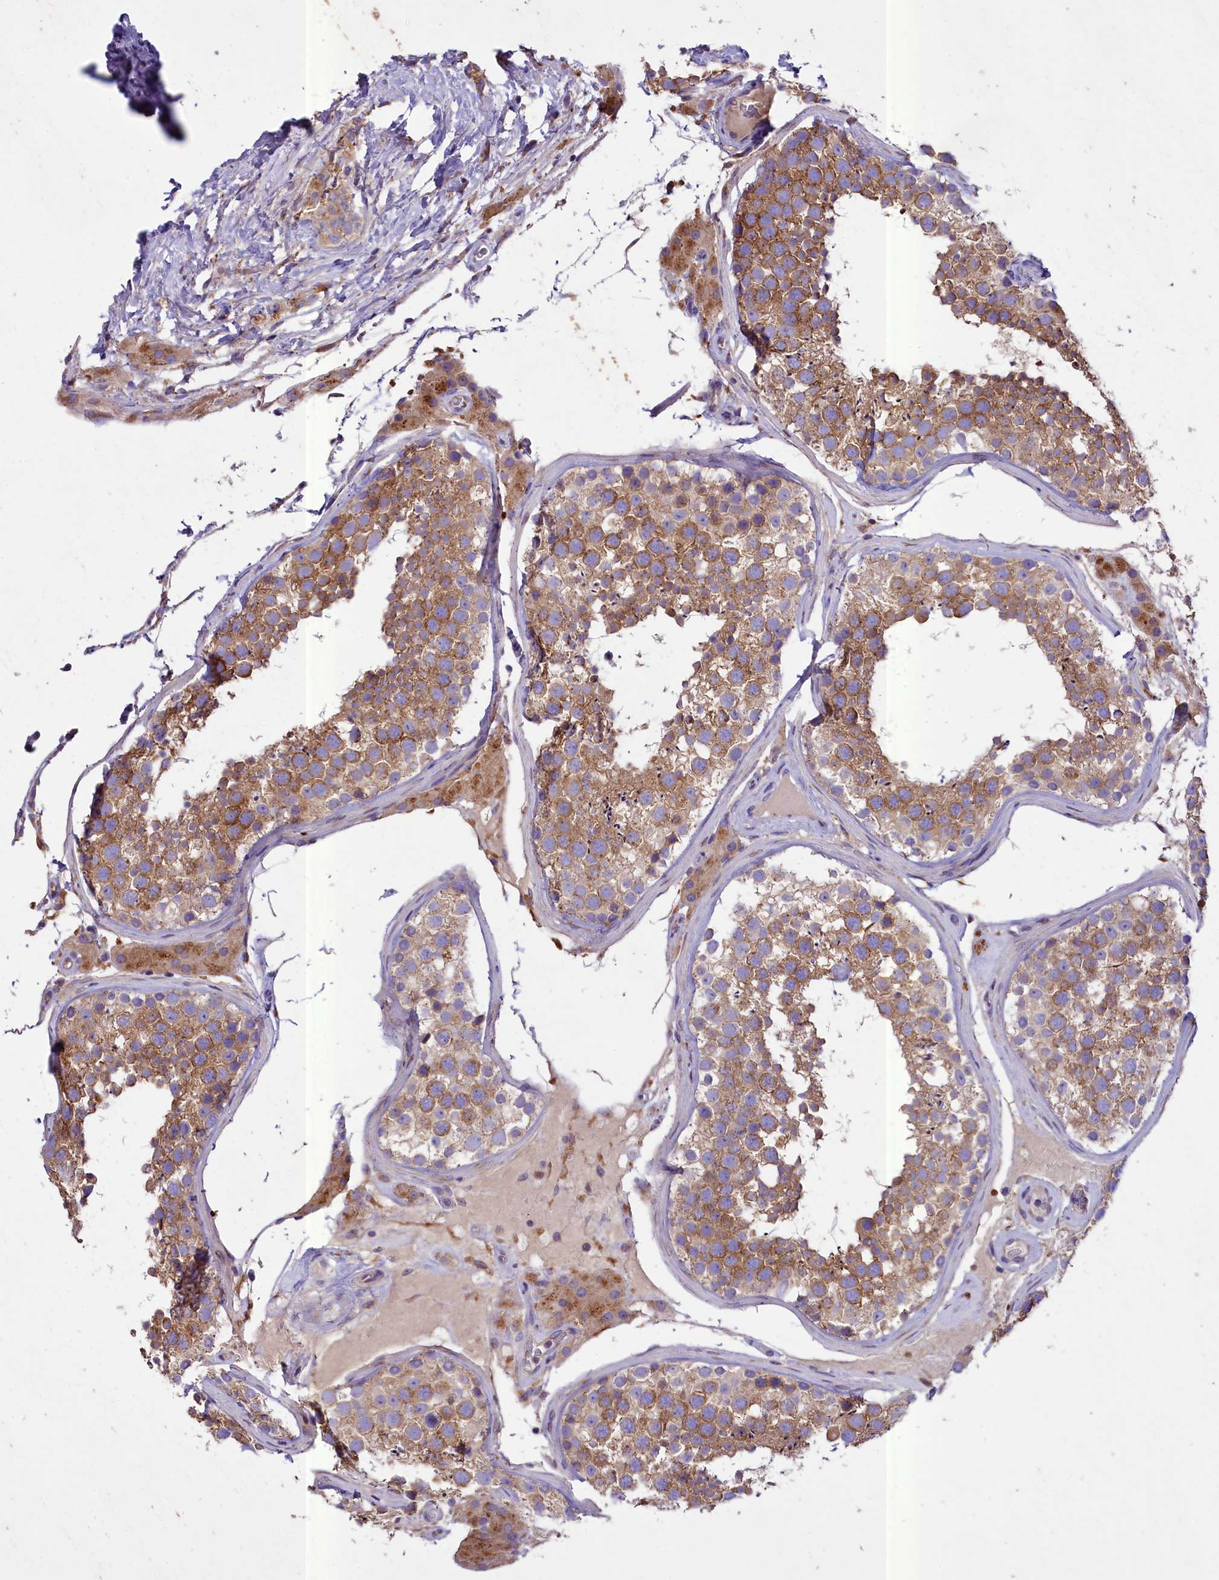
{"staining": {"intensity": "moderate", "quantity": ">75%", "location": "cytoplasmic/membranous"}, "tissue": "testis", "cell_type": "Cells in seminiferous ducts", "image_type": "normal", "snomed": [{"axis": "morphology", "description": "Normal tissue, NOS"}, {"axis": "topography", "description": "Testis"}], "caption": "Immunohistochemistry staining of unremarkable testis, which displays medium levels of moderate cytoplasmic/membranous positivity in approximately >75% of cells in seminiferous ducts indicating moderate cytoplasmic/membranous protein positivity. The staining was performed using DAB (3,3'-diaminobenzidine) (brown) for protein detection and nuclei were counterstained in hematoxylin (blue).", "gene": "PEMT", "patient": {"sex": "male", "age": 46}}